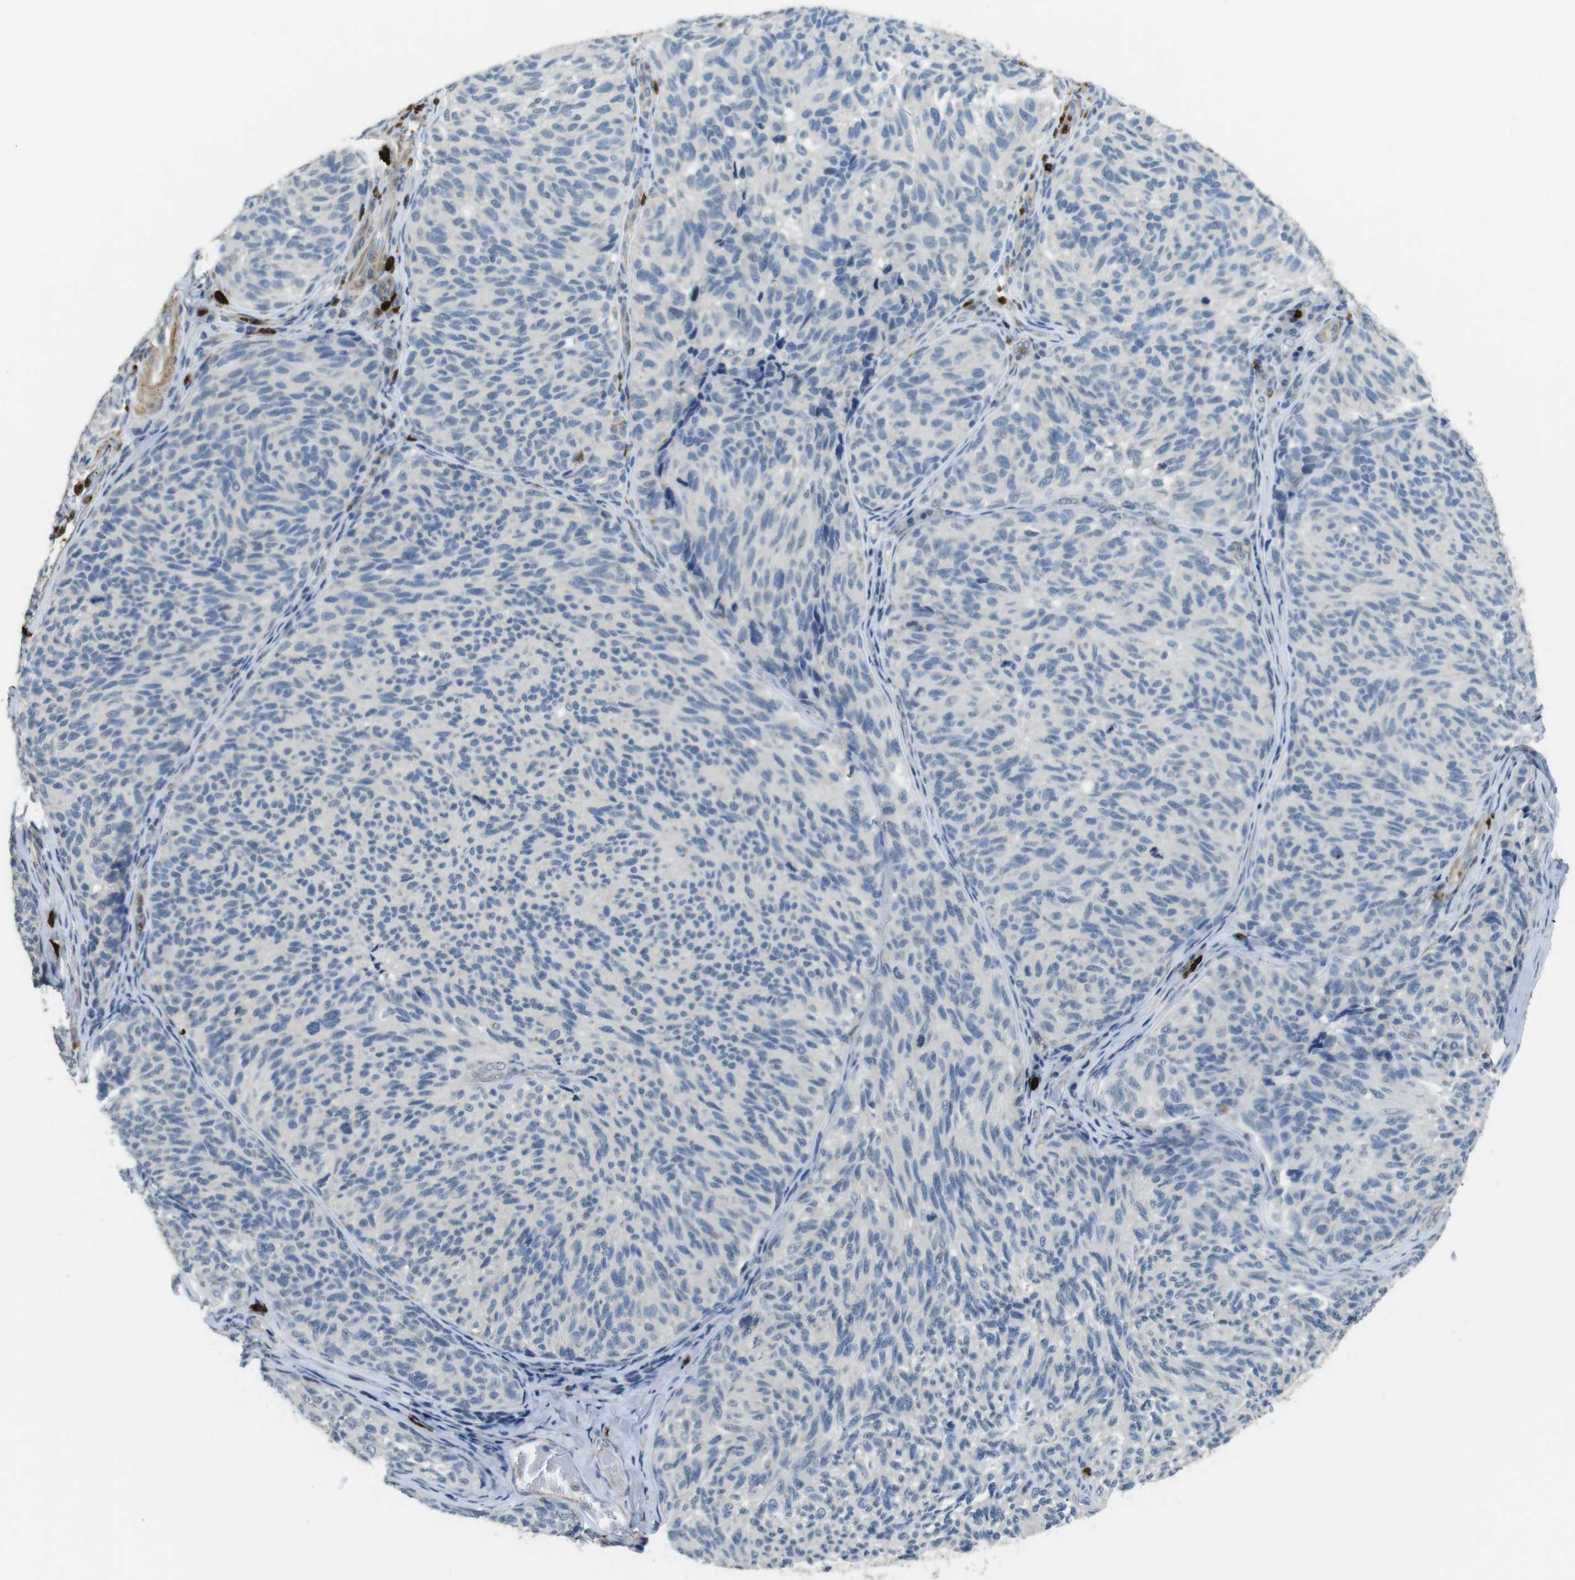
{"staining": {"intensity": "negative", "quantity": "none", "location": "none"}, "tissue": "melanoma", "cell_type": "Tumor cells", "image_type": "cancer", "snomed": [{"axis": "morphology", "description": "Malignant melanoma, NOS"}, {"axis": "topography", "description": "Skin"}], "caption": "The photomicrograph exhibits no staining of tumor cells in melanoma. The staining is performed using DAB (3,3'-diaminobenzidine) brown chromogen with nuclei counter-stained in using hematoxylin.", "gene": "GZMM", "patient": {"sex": "female", "age": 73}}